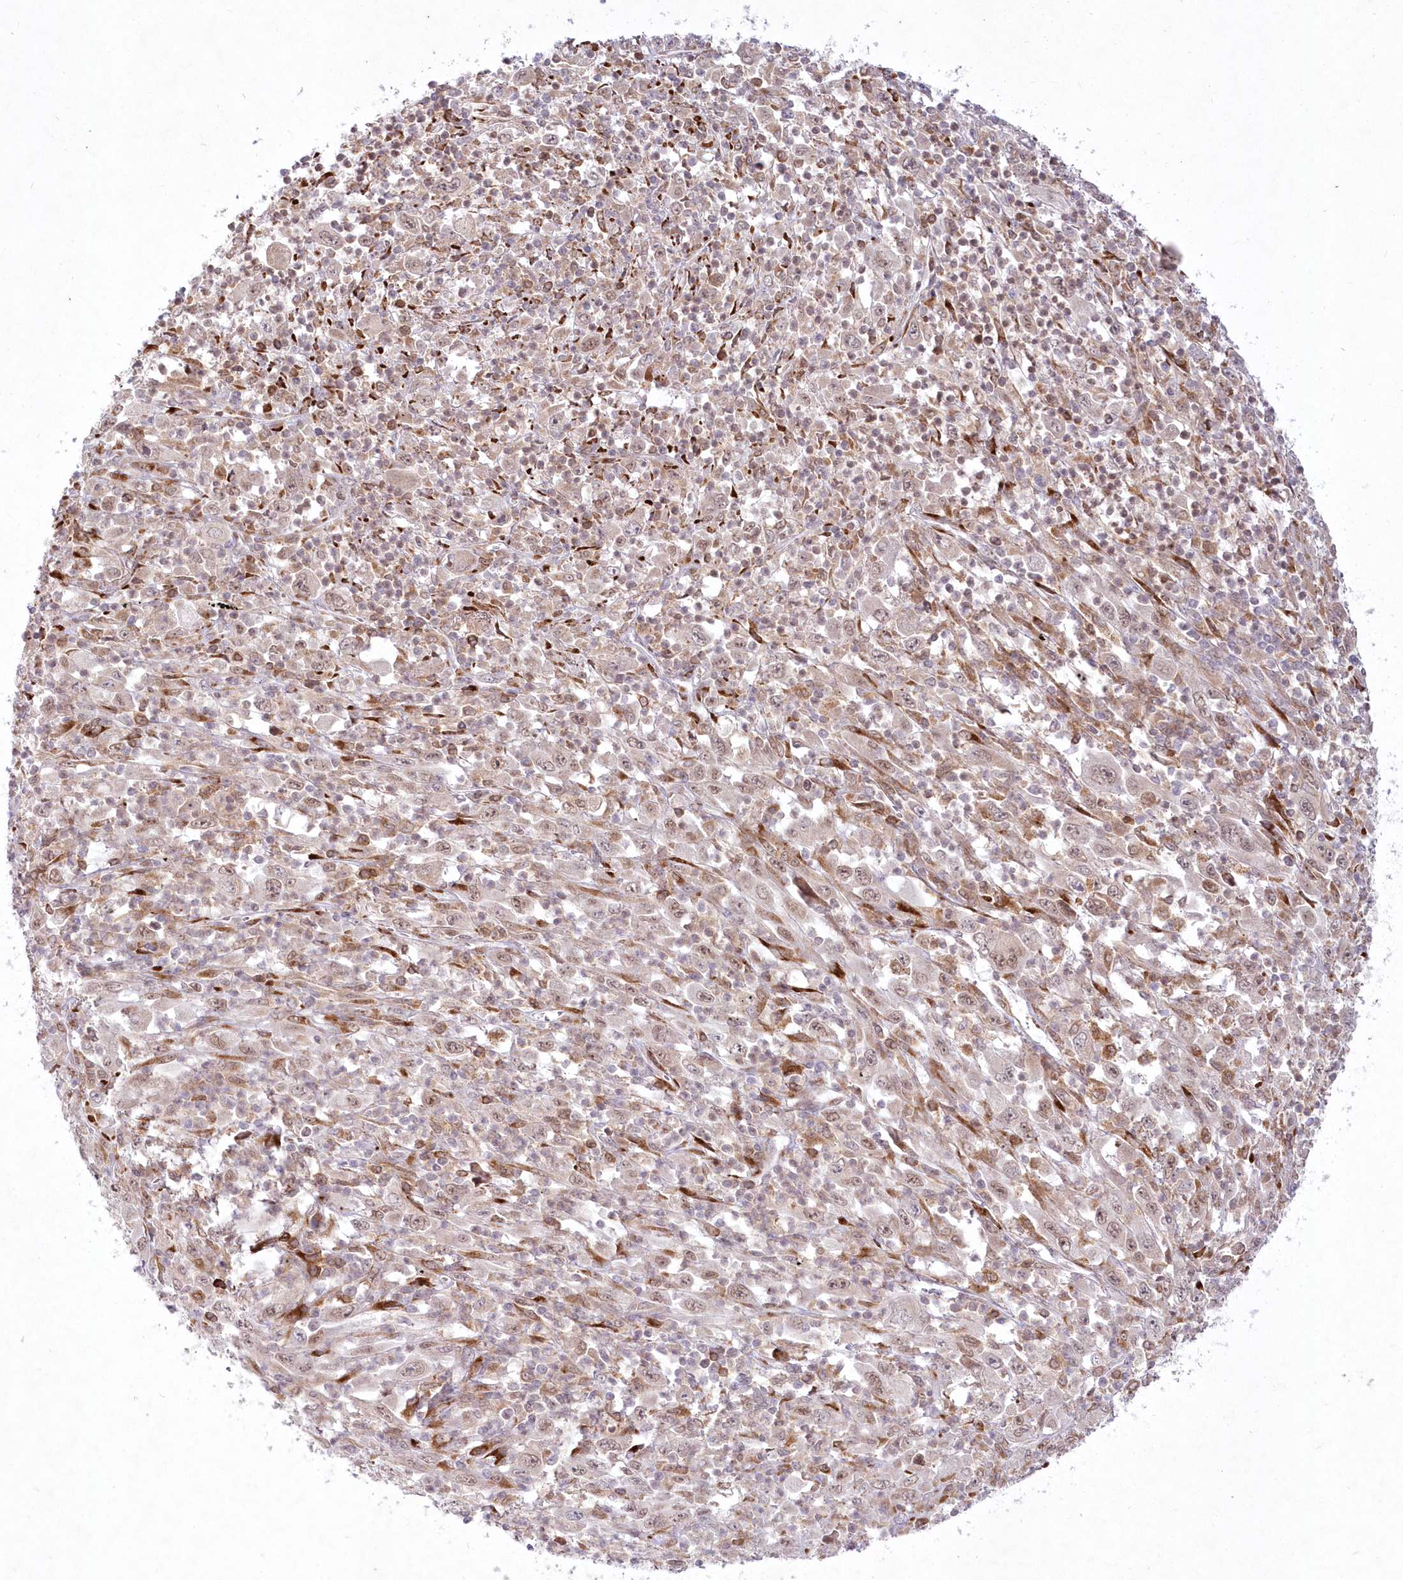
{"staining": {"intensity": "moderate", "quantity": "25%-75%", "location": "nuclear"}, "tissue": "melanoma", "cell_type": "Tumor cells", "image_type": "cancer", "snomed": [{"axis": "morphology", "description": "Malignant melanoma, Metastatic site"}, {"axis": "topography", "description": "Skin"}], "caption": "This histopathology image demonstrates melanoma stained with immunohistochemistry to label a protein in brown. The nuclear of tumor cells show moderate positivity for the protein. Nuclei are counter-stained blue.", "gene": "LDB1", "patient": {"sex": "female", "age": 56}}